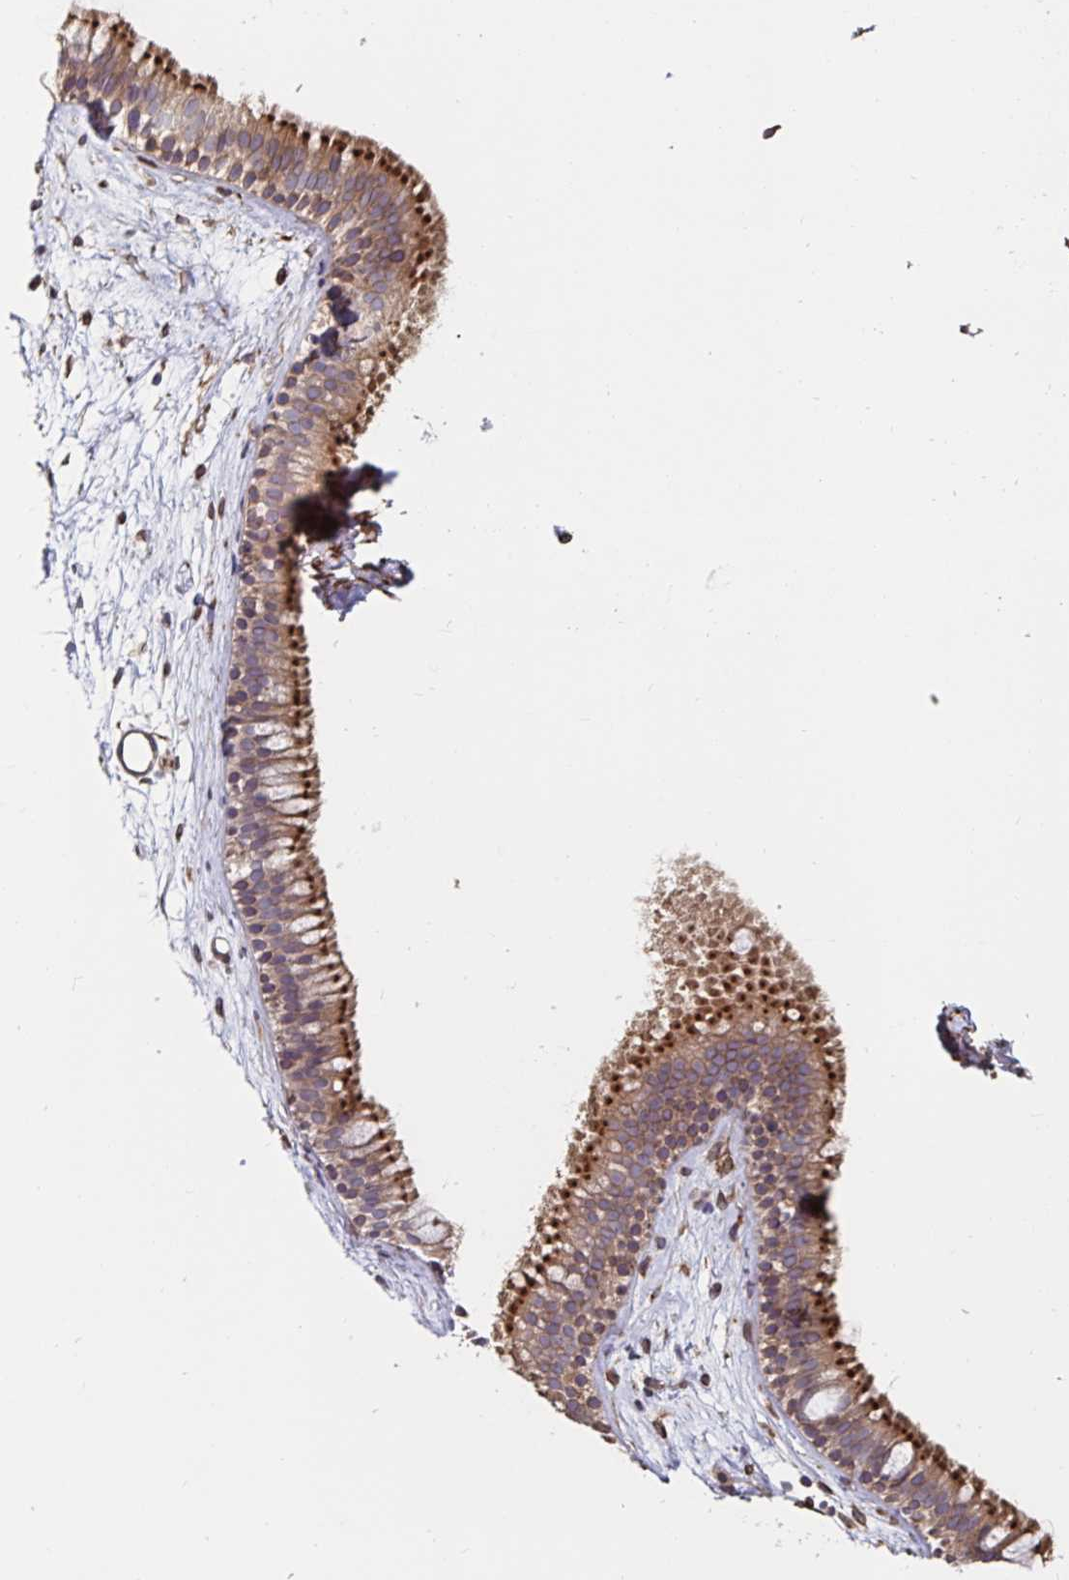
{"staining": {"intensity": "moderate", "quantity": ">75%", "location": "cytoplasmic/membranous,nuclear"}, "tissue": "nasopharynx", "cell_type": "Respiratory epithelial cells", "image_type": "normal", "snomed": [{"axis": "morphology", "description": "Normal tissue, NOS"}, {"axis": "topography", "description": "Nasopharynx"}], "caption": "Protein expression by immunohistochemistry (IHC) shows moderate cytoplasmic/membranous,nuclear expression in approximately >75% of respiratory epithelial cells in benign nasopharynx.", "gene": "BCAP29", "patient": {"sex": "male", "age": 58}}